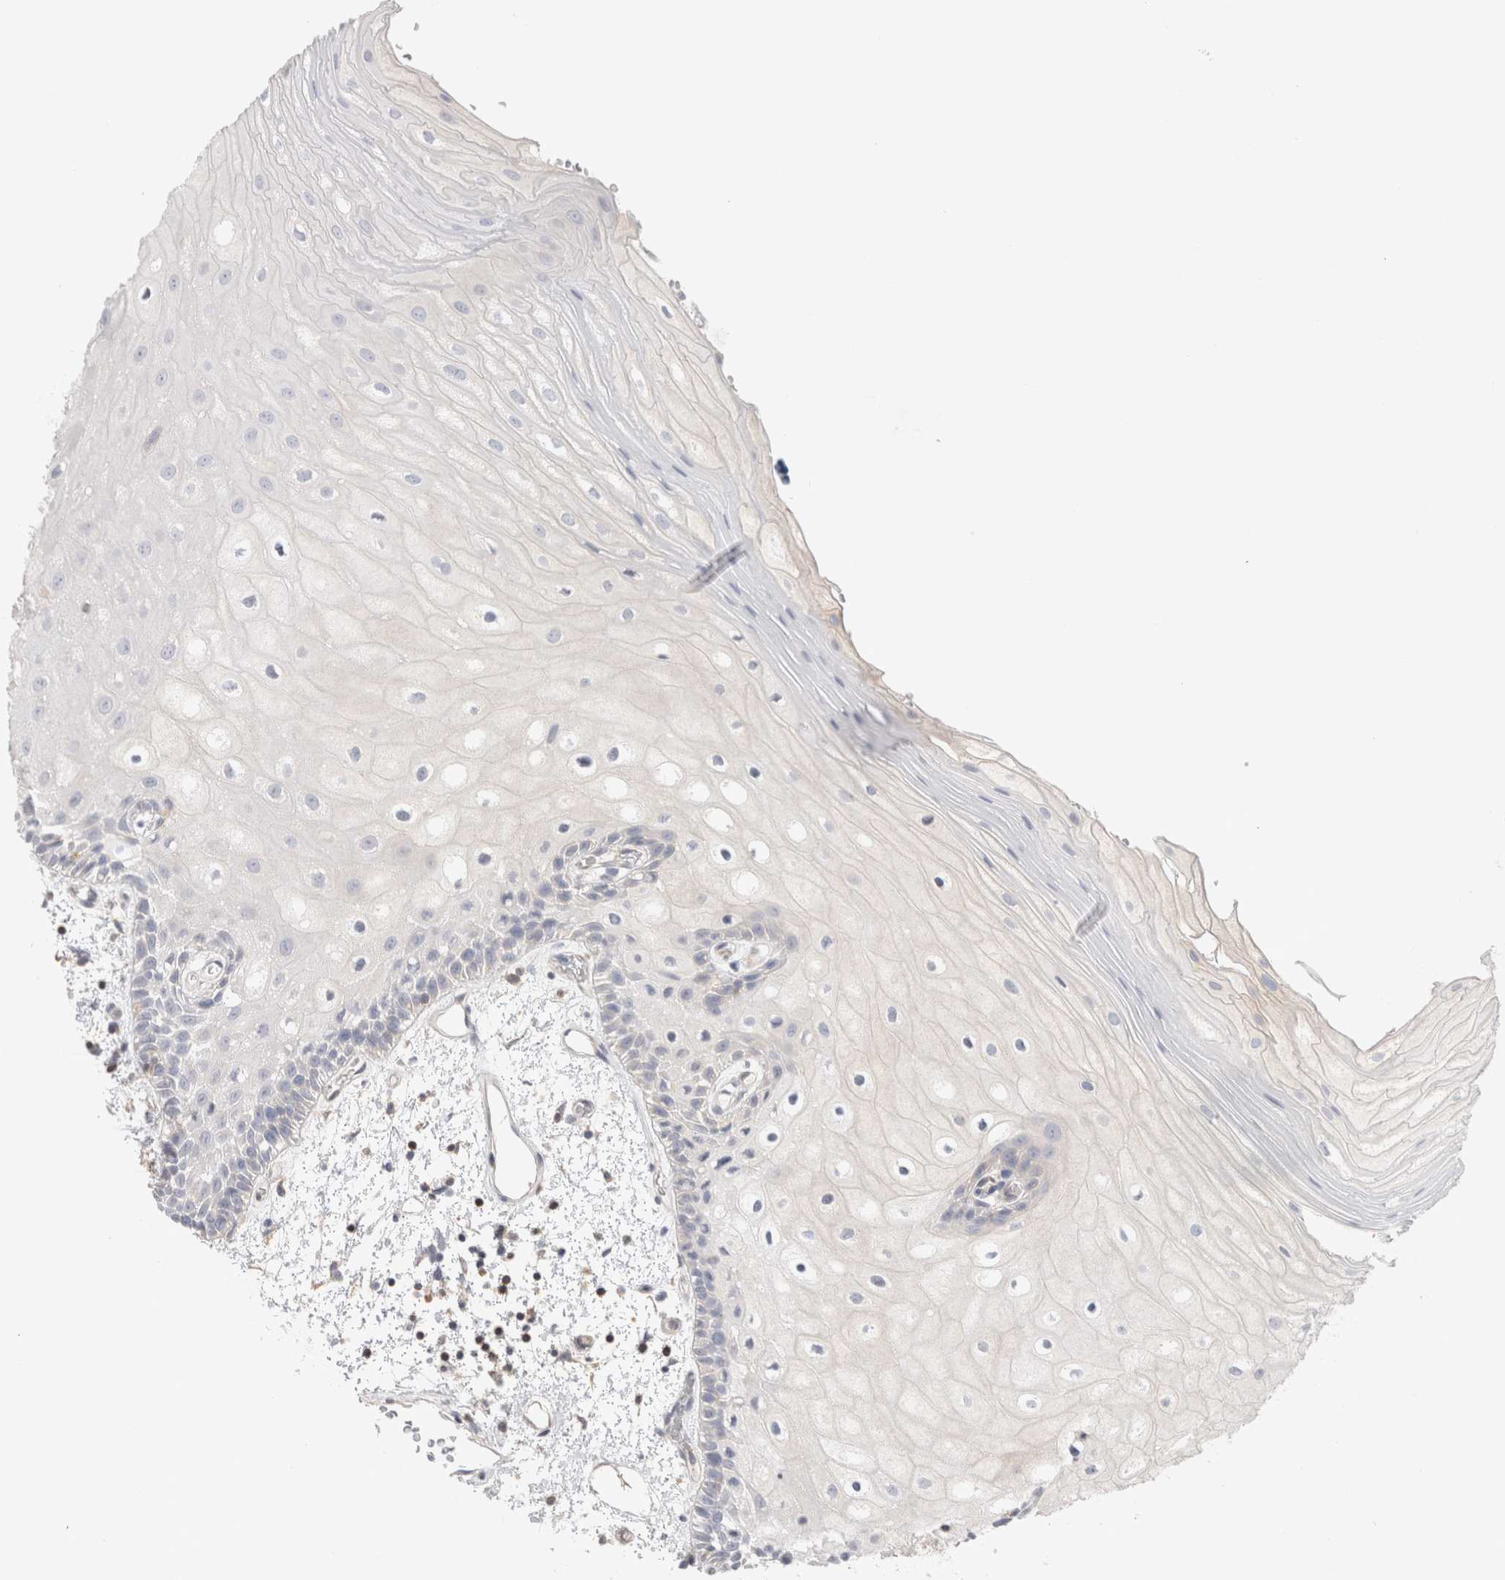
{"staining": {"intensity": "negative", "quantity": "none", "location": "none"}, "tissue": "oral mucosa", "cell_type": "Squamous epithelial cells", "image_type": "normal", "snomed": [{"axis": "morphology", "description": "Normal tissue, NOS"}, {"axis": "topography", "description": "Oral tissue"}], "caption": "High magnification brightfield microscopy of unremarkable oral mucosa stained with DAB (brown) and counterstained with hematoxylin (blue): squamous epithelial cells show no significant positivity.", "gene": "CAPN2", "patient": {"sex": "male", "age": 52}}